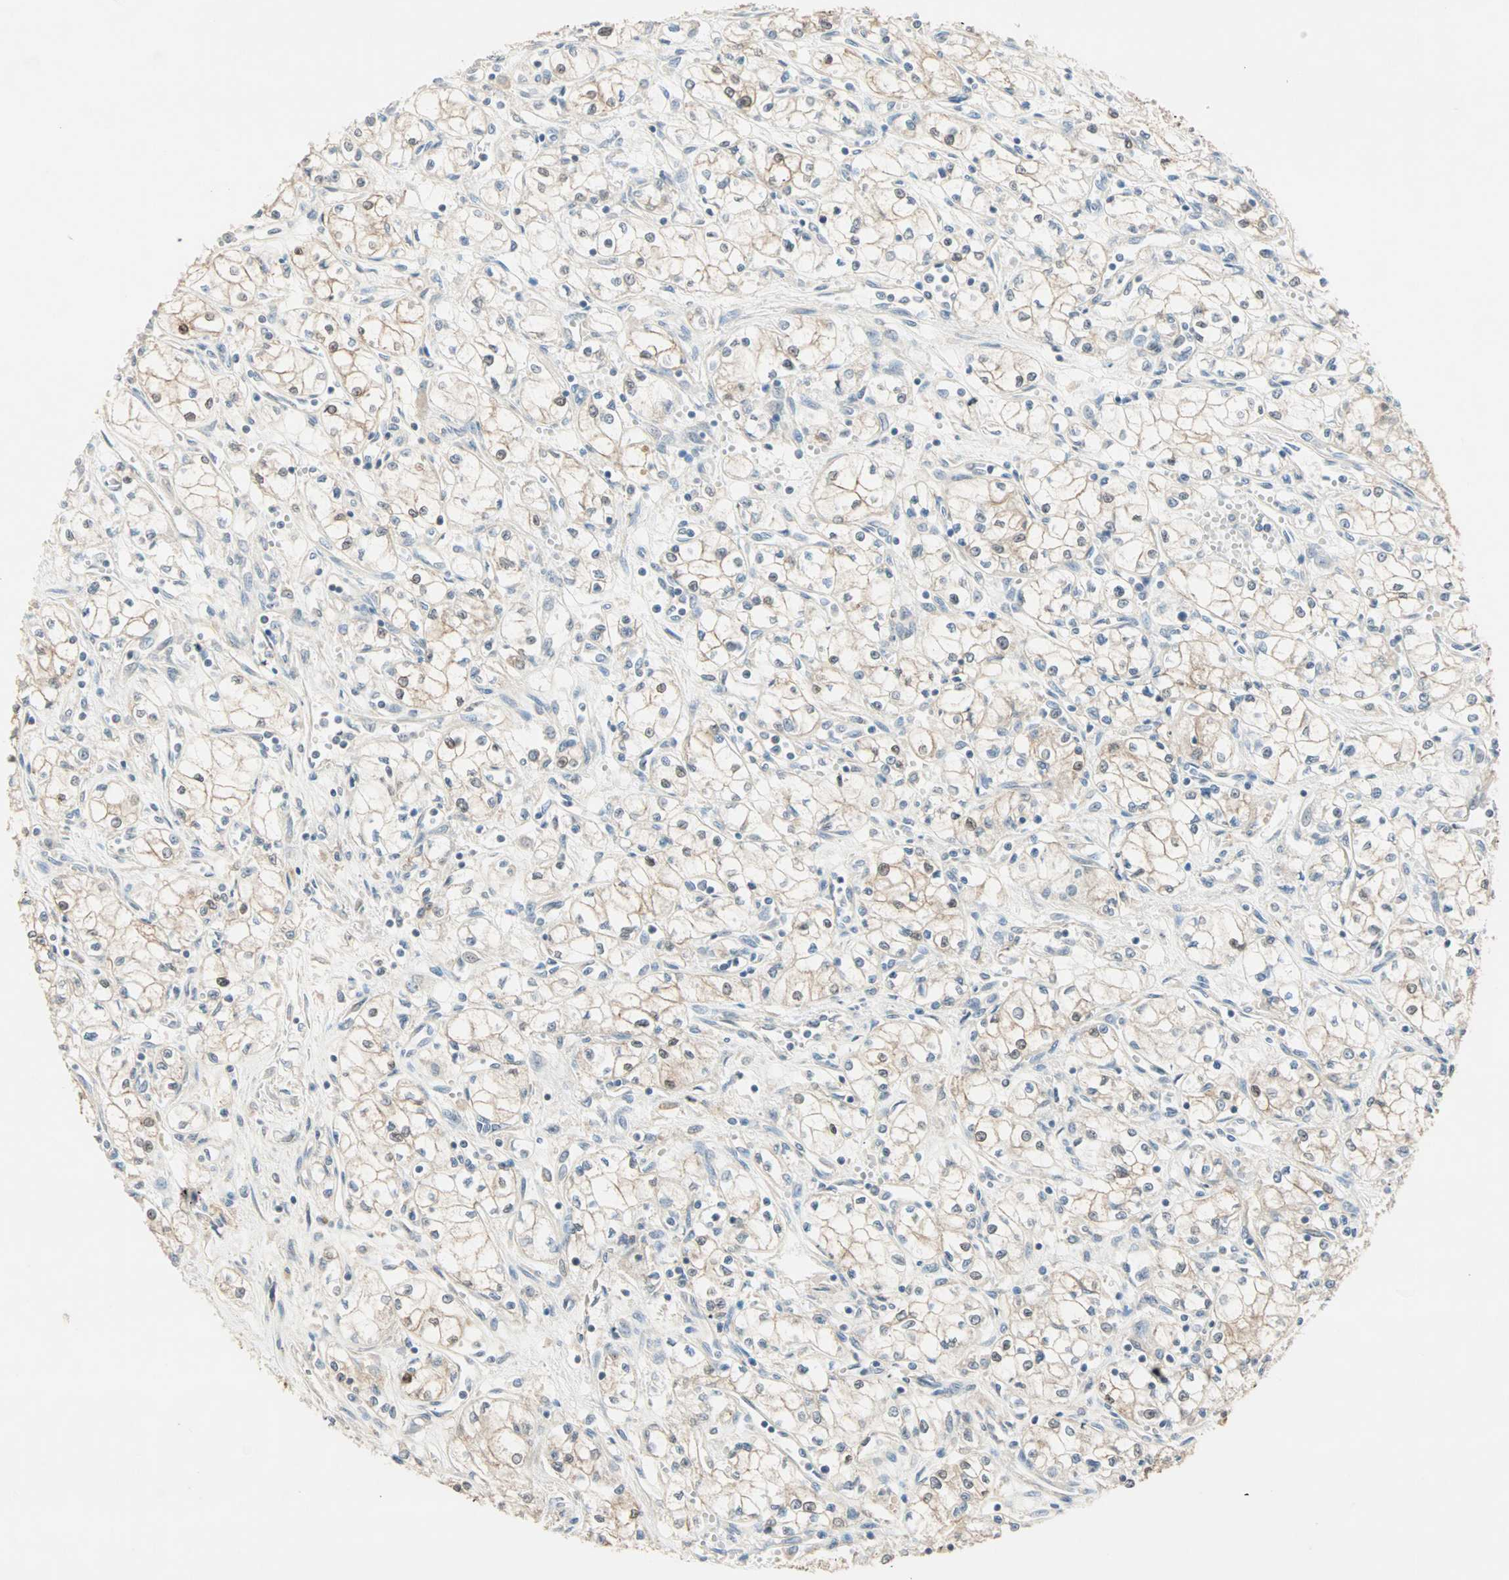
{"staining": {"intensity": "weak", "quantity": "25%-75%", "location": "cytoplasmic/membranous"}, "tissue": "renal cancer", "cell_type": "Tumor cells", "image_type": "cancer", "snomed": [{"axis": "morphology", "description": "Normal tissue, NOS"}, {"axis": "morphology", "description": "Adenocarcinoma, NOS"}, {"axis": "topography", "description": "Kidney"}], "caption": "Renal adenocarcinoma tissue demonstrates weak cytoplasmic/membranous staining in about 25%-75% of tumor cells", "gene": "TTF2", "patient": {"sex": "male", "age": 59}}